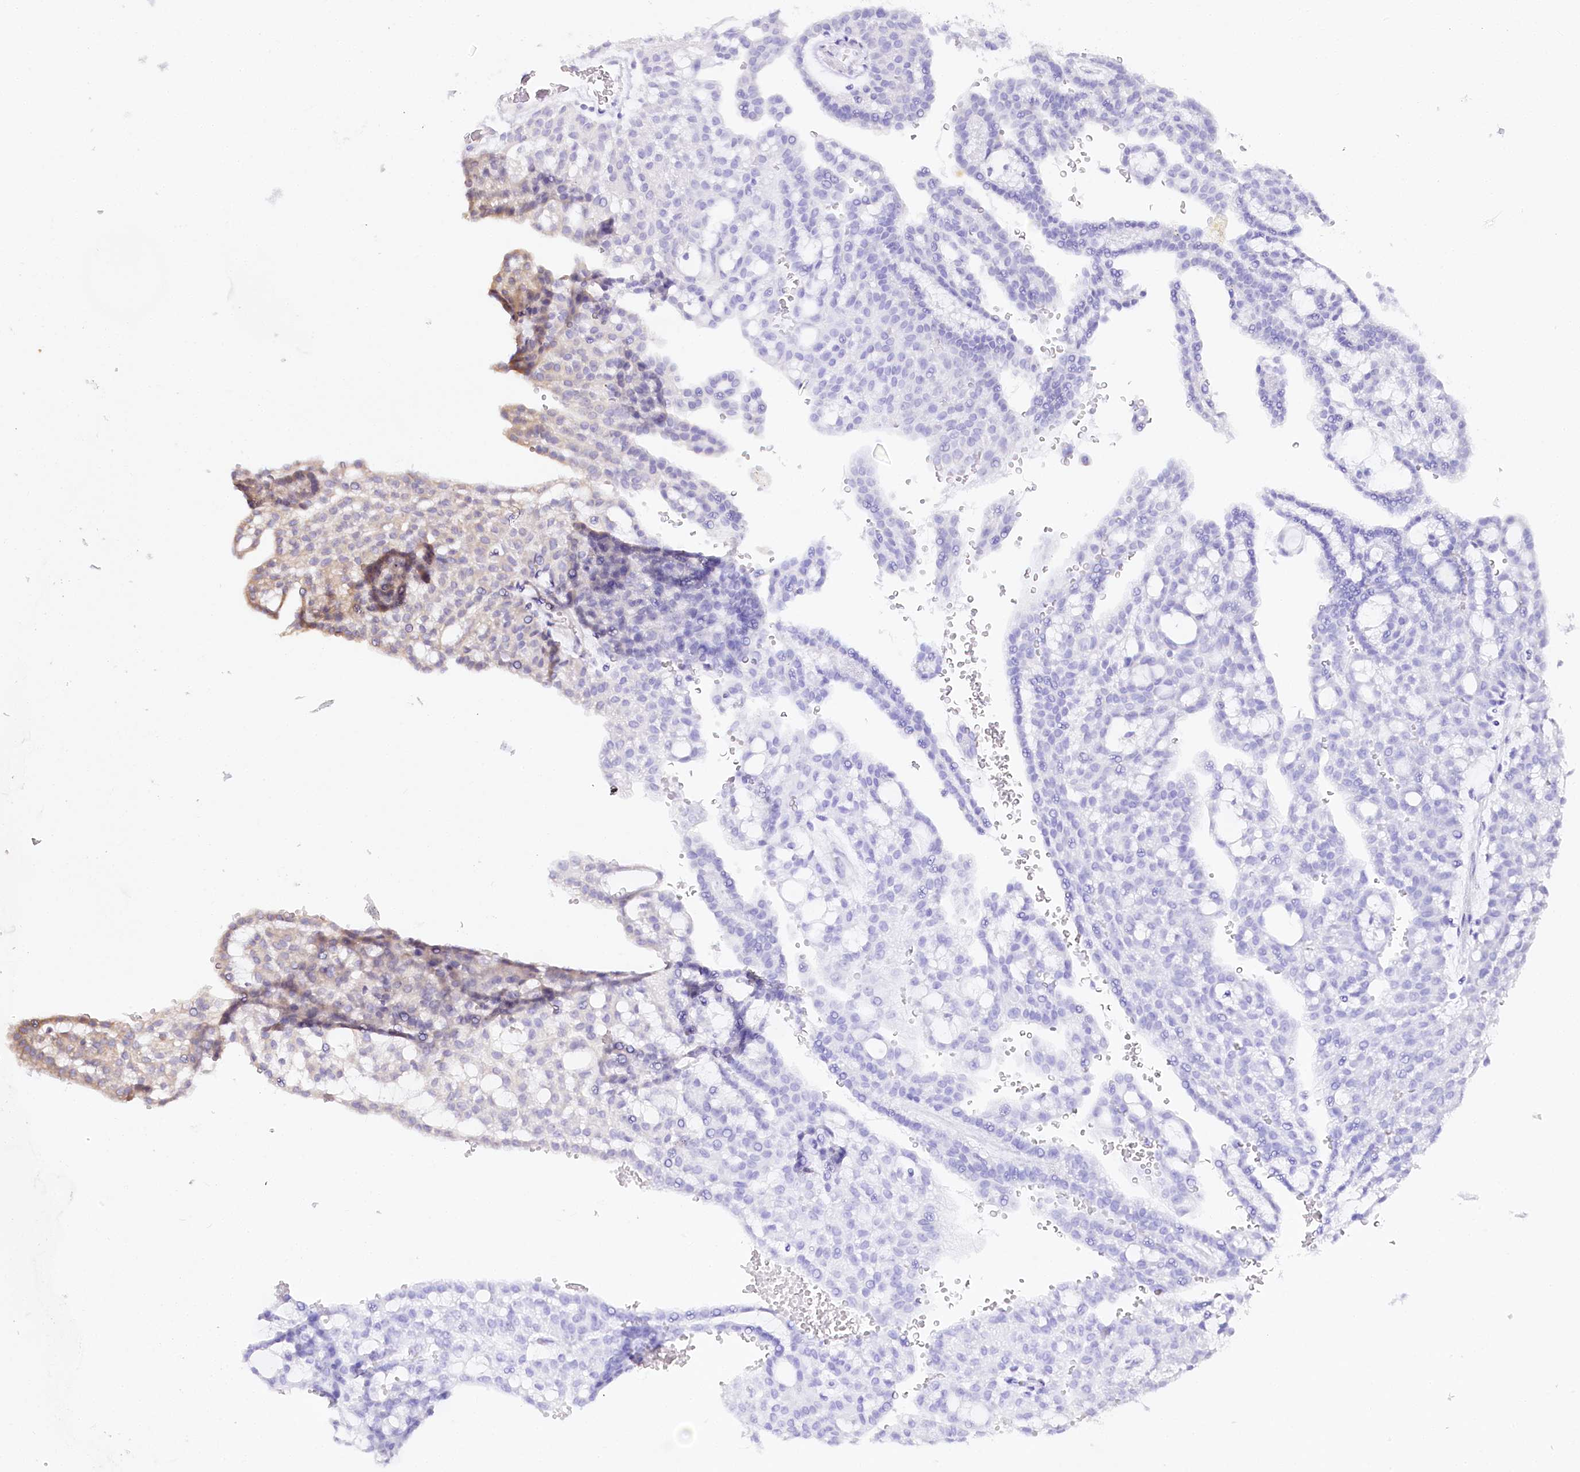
{"staining": {"intensity": "moderate", "quantity": "25%-75%", "location": "cytoplasmic/membranous"}, "tissue": "renal cancer", "cell_type": "Tumor cells", "image_type": "cancer", "snomed": [{"axis": "morphology", "description": "Adenocarcinoma, NOS"}, {"axis": "topography", "description": "Kidney"}], "caption": "A histopathology image of human renal cancer (adenocarcinoma) stained for a protein demonstrates moderate cytoplasmic/membranous brown staining in tumor cells.", "gene": "CNPY2", "patient": {"sex": "male", "age": 63}}